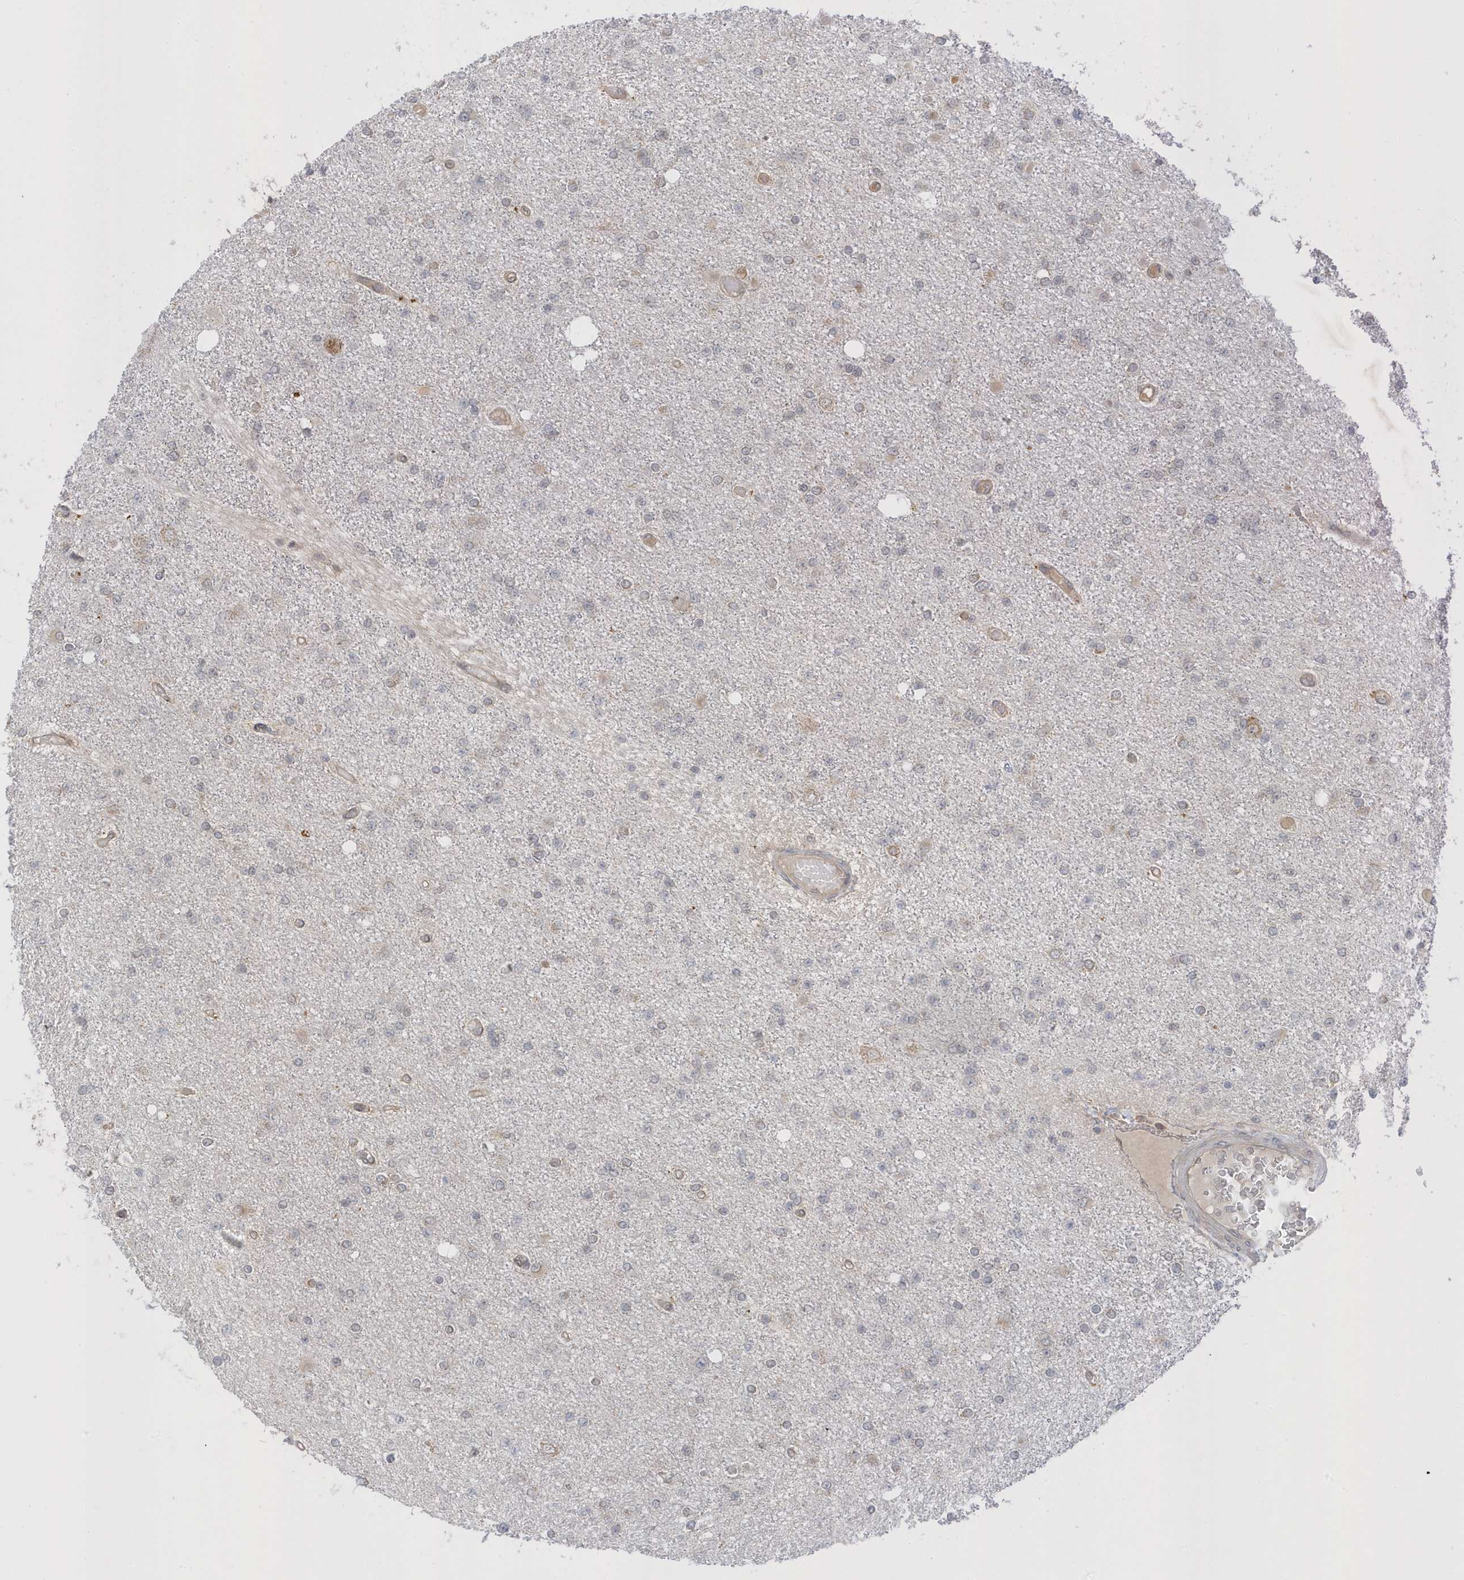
{"staining": {"intensity": "weak", "quantity": "<25%", "location": "cytoplasmic/membranous"}, "tissue": "glioma", "cell_type": "Tumor cells", "image_type": "cancer", "snomed": [{"axis": "morphology", "description": "Glioma, malignant, Low grade"}, {"axis": "topography", "description": "Brain"}], "caption": "Tumor cells show no significant positivity in glioma.", "gene": "METTL21A", "patient": {"sex": "female", "age": 22}}